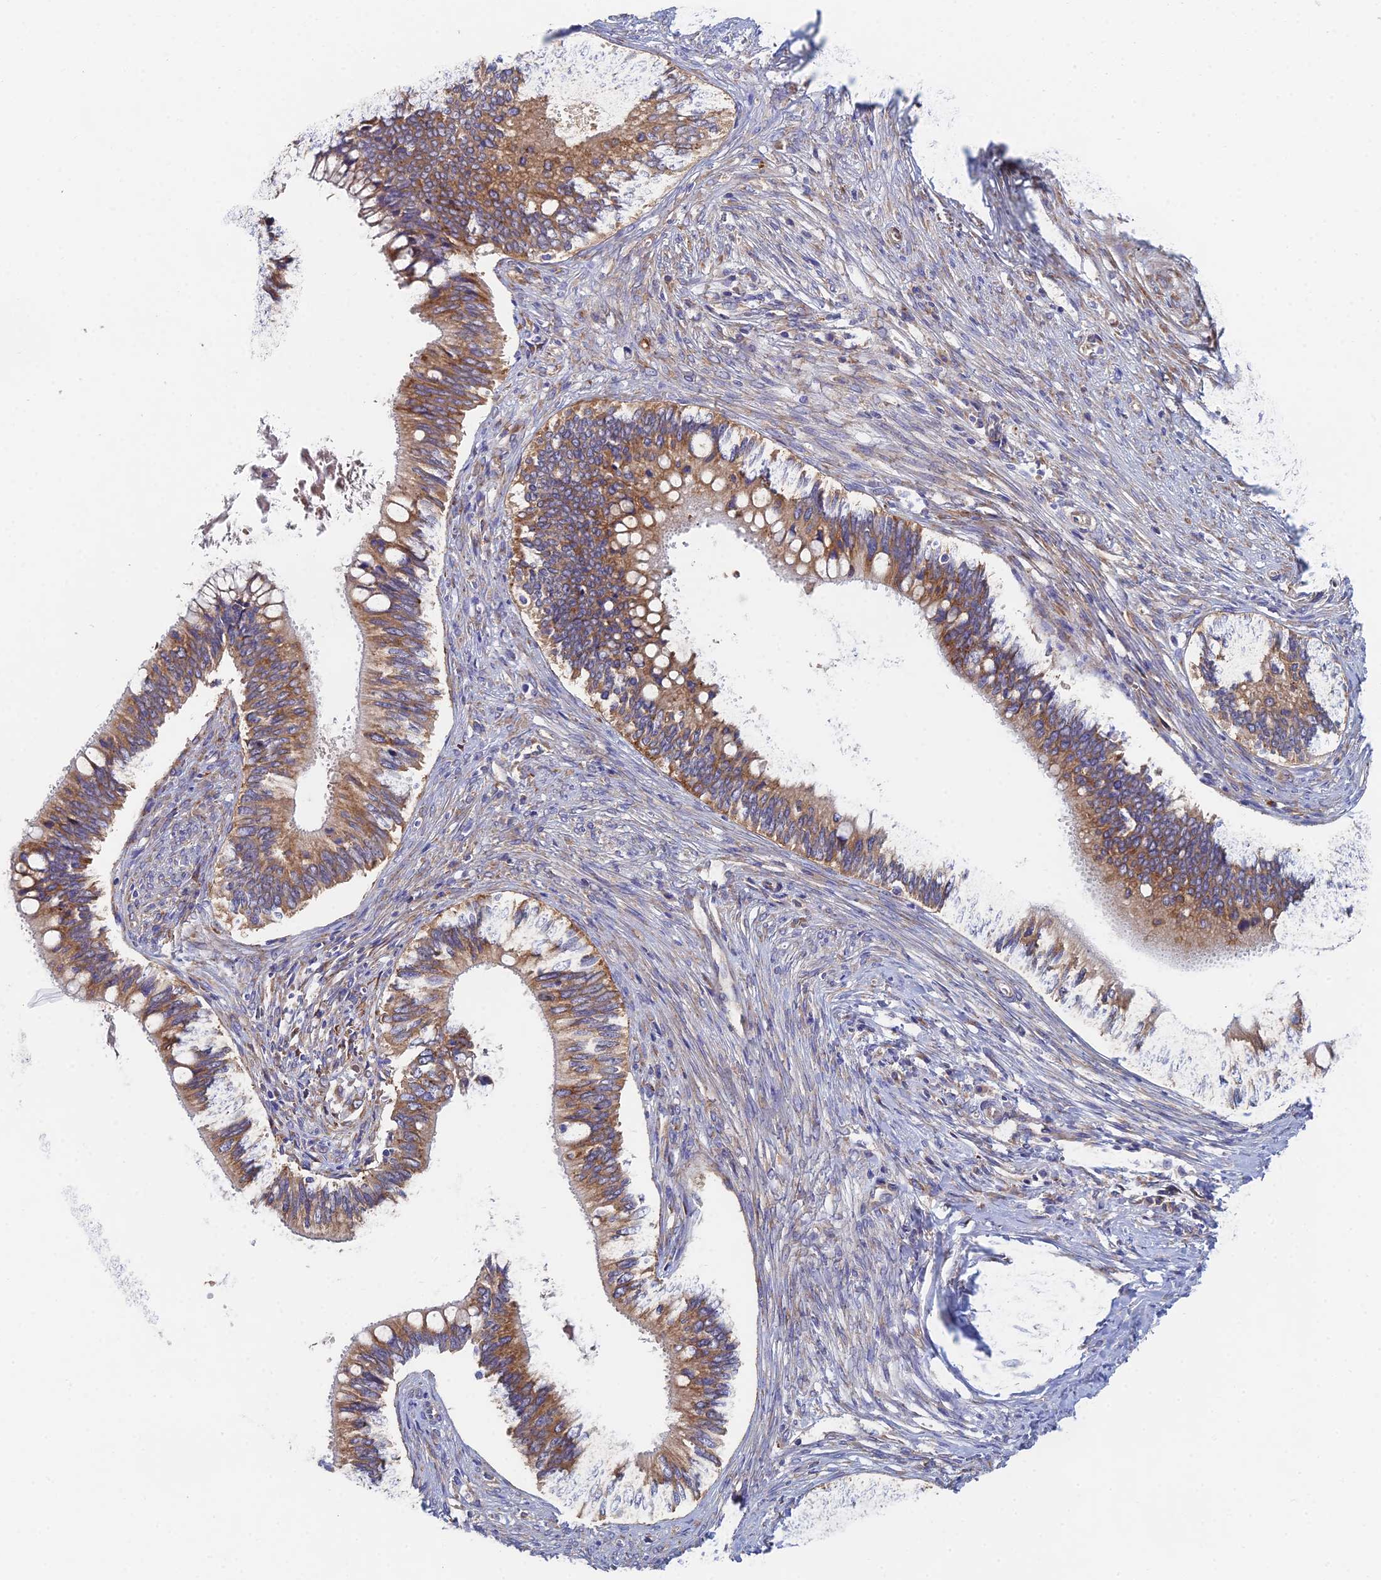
{"staining": {"intensity": "moderate", "quantity": ">75%", "location": "cytoplasmic/membranous"}, "tissue": "cervical cancer", "cell_type": "Tumor cells", "image_type": "cancer", "snomed": [{"axis": "morphology", "description": "Adenocarcinoma, NOS"}, {"axis": "topography", "description": "Cervix"}], "caption": "Human cervical adenocarcinoma stained with a brown dye demonstrates moderate cytoplasmic/membranous positive staining in approximately >75% of tumor cells.", "gene": "ELOF1", "patient": {"sex": "female", "age": 42}}